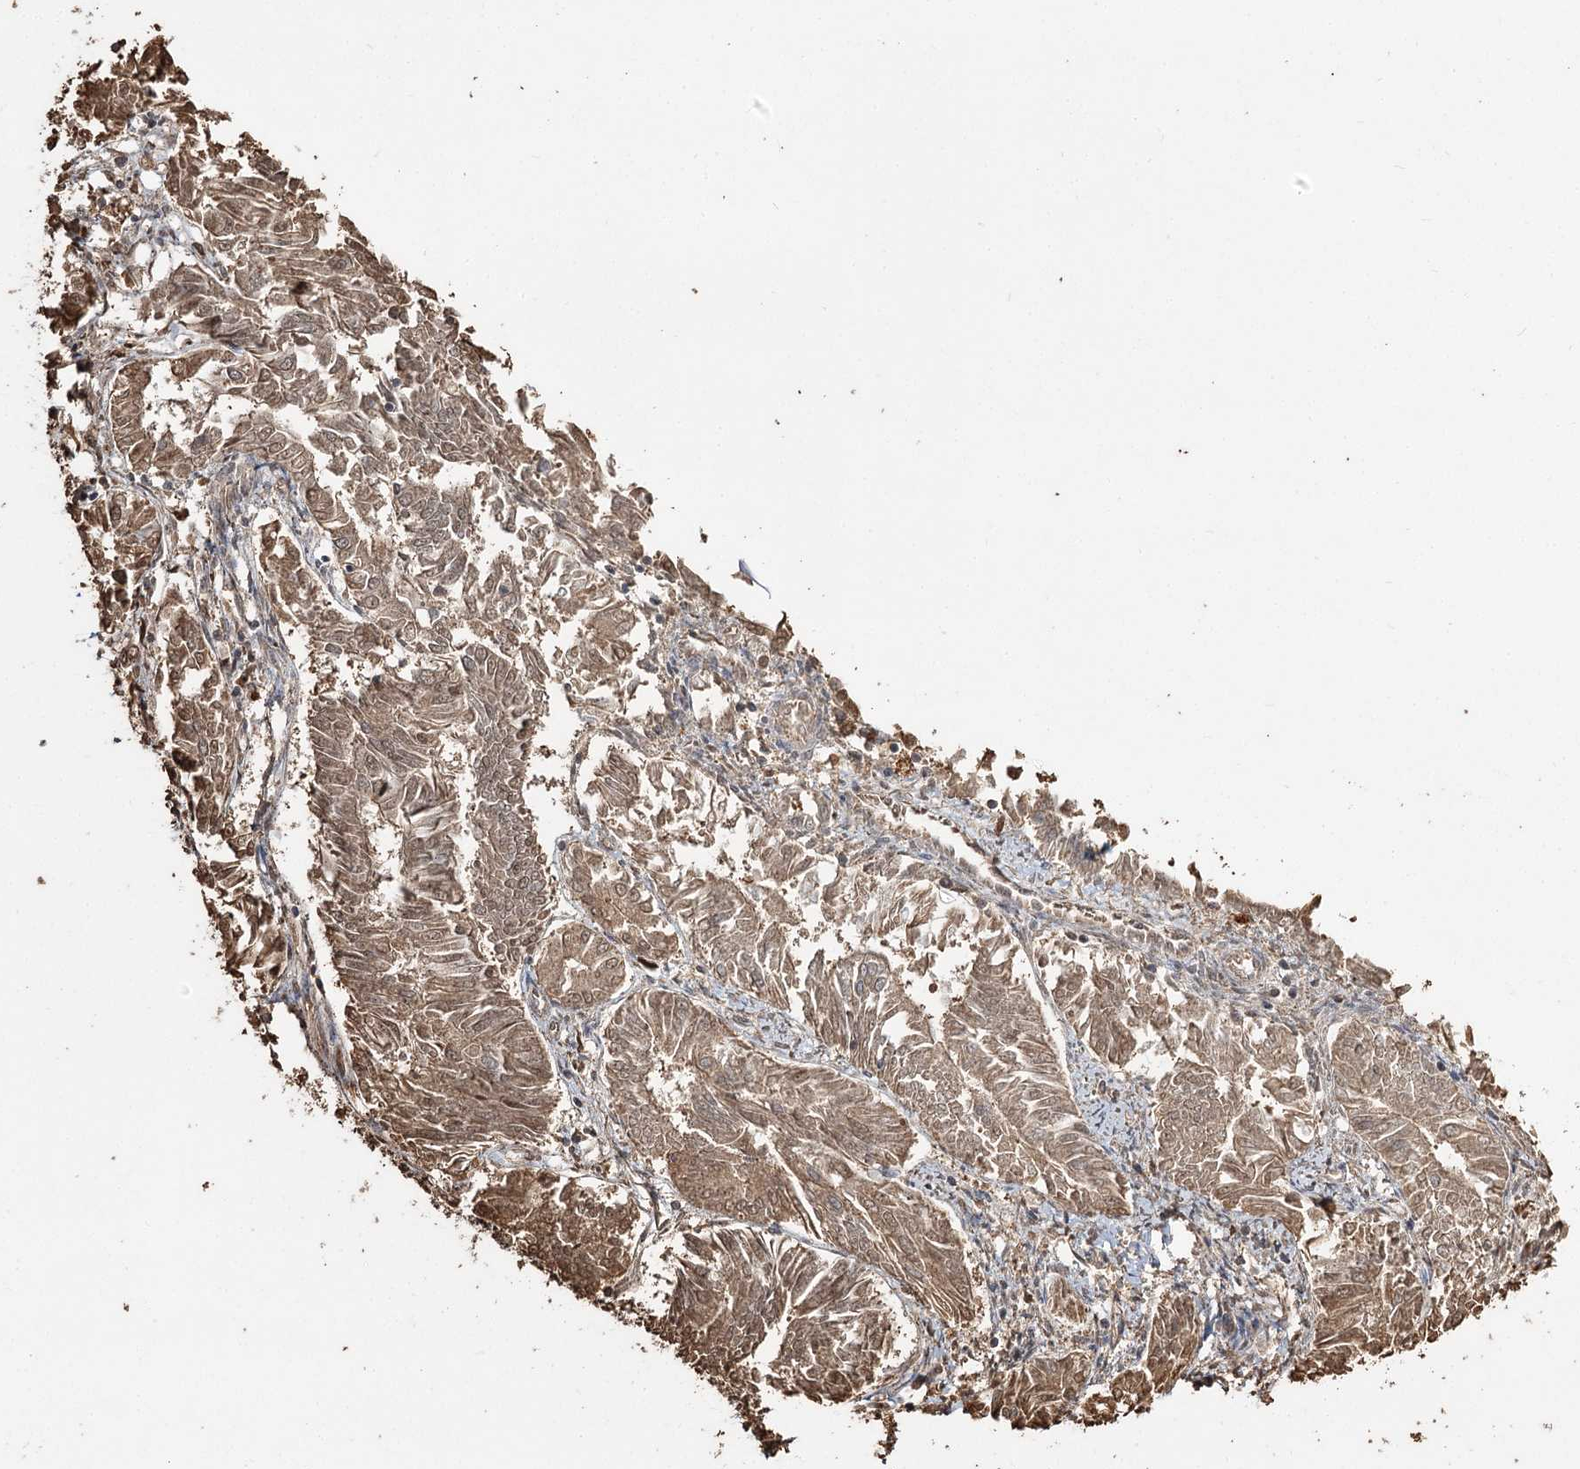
{"staining": {"intensity": "moderate", "quantity": ">75%", "location": "cytoplasmic/membranous"}, "tissue": "endometrial cancer", "cell_type": "Tumor cells", "image_type": "cancer", "snomed": [{"axis": "morphology", "description": "Adenocarcinoma, NOS"}, {"axis": "topography", "description": "Endometrium"}], "caption": "Protein expression analysis of endometrial cancer shows moderate cytoplasmic/membranous positivity in approximately >75% of tumor cells.", "gene": "PLCH1", "patient": {"sex": "female", "age": 58}}